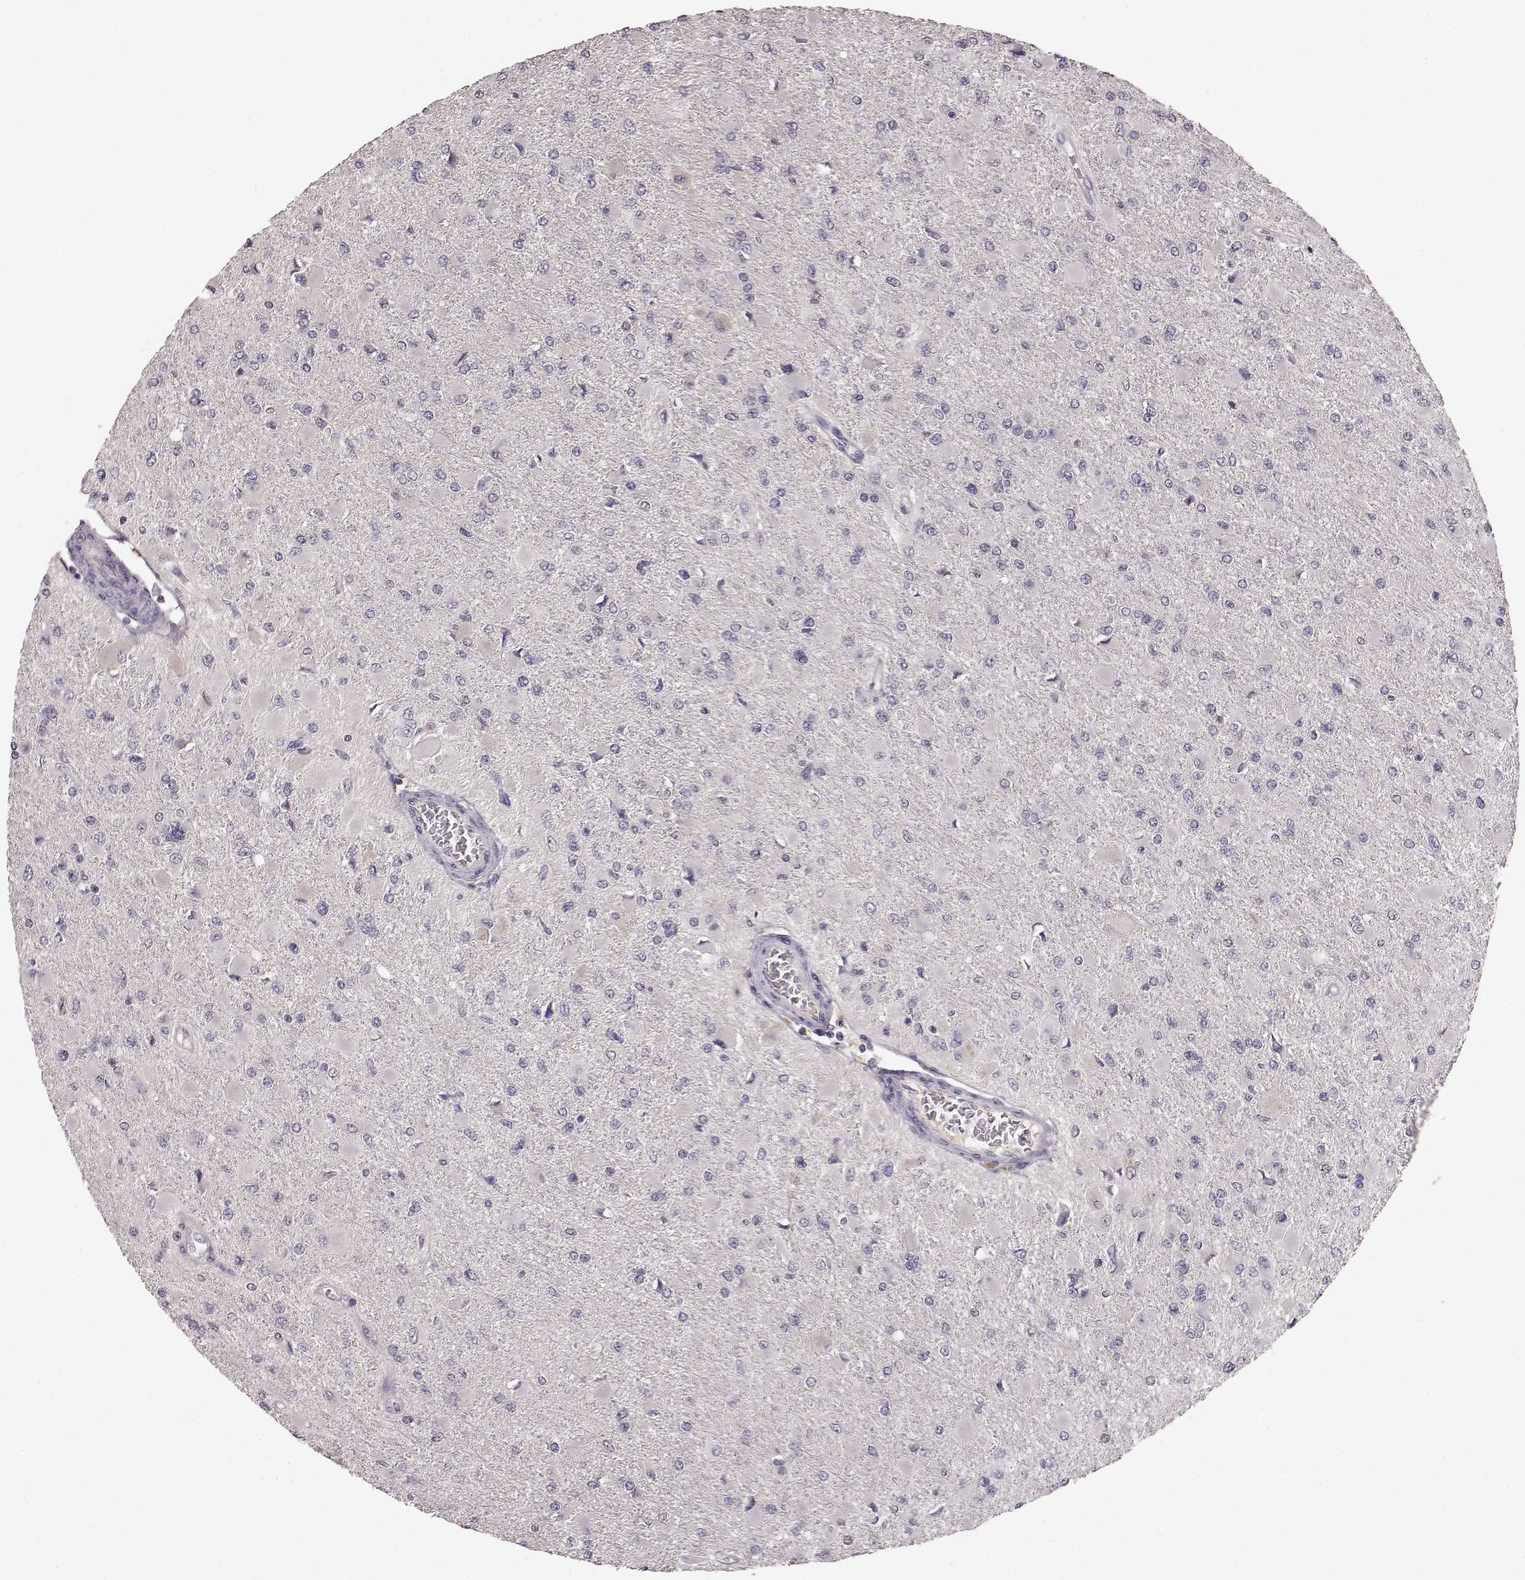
{"staining": {"intensity": "negative", "quantity": "none", "location": "none"}, "tissue": "glioma", "cell_type": "Tumor cells", "image_type": "cancer", "snomed": [{"axis": "morphology", "description": "Glioma, malignant, High grade"}, {"axis": "topography", "description": "Cerebral cortex"}], "caption": "DAB (3,3'-diaminobenzidine) immunohistochemical staining of malignant glioma (high-grade) exhibits no significant staining in tumor cells.", "gene": "YJEFN3", "patient": {"sex": "female", "age": 36}}